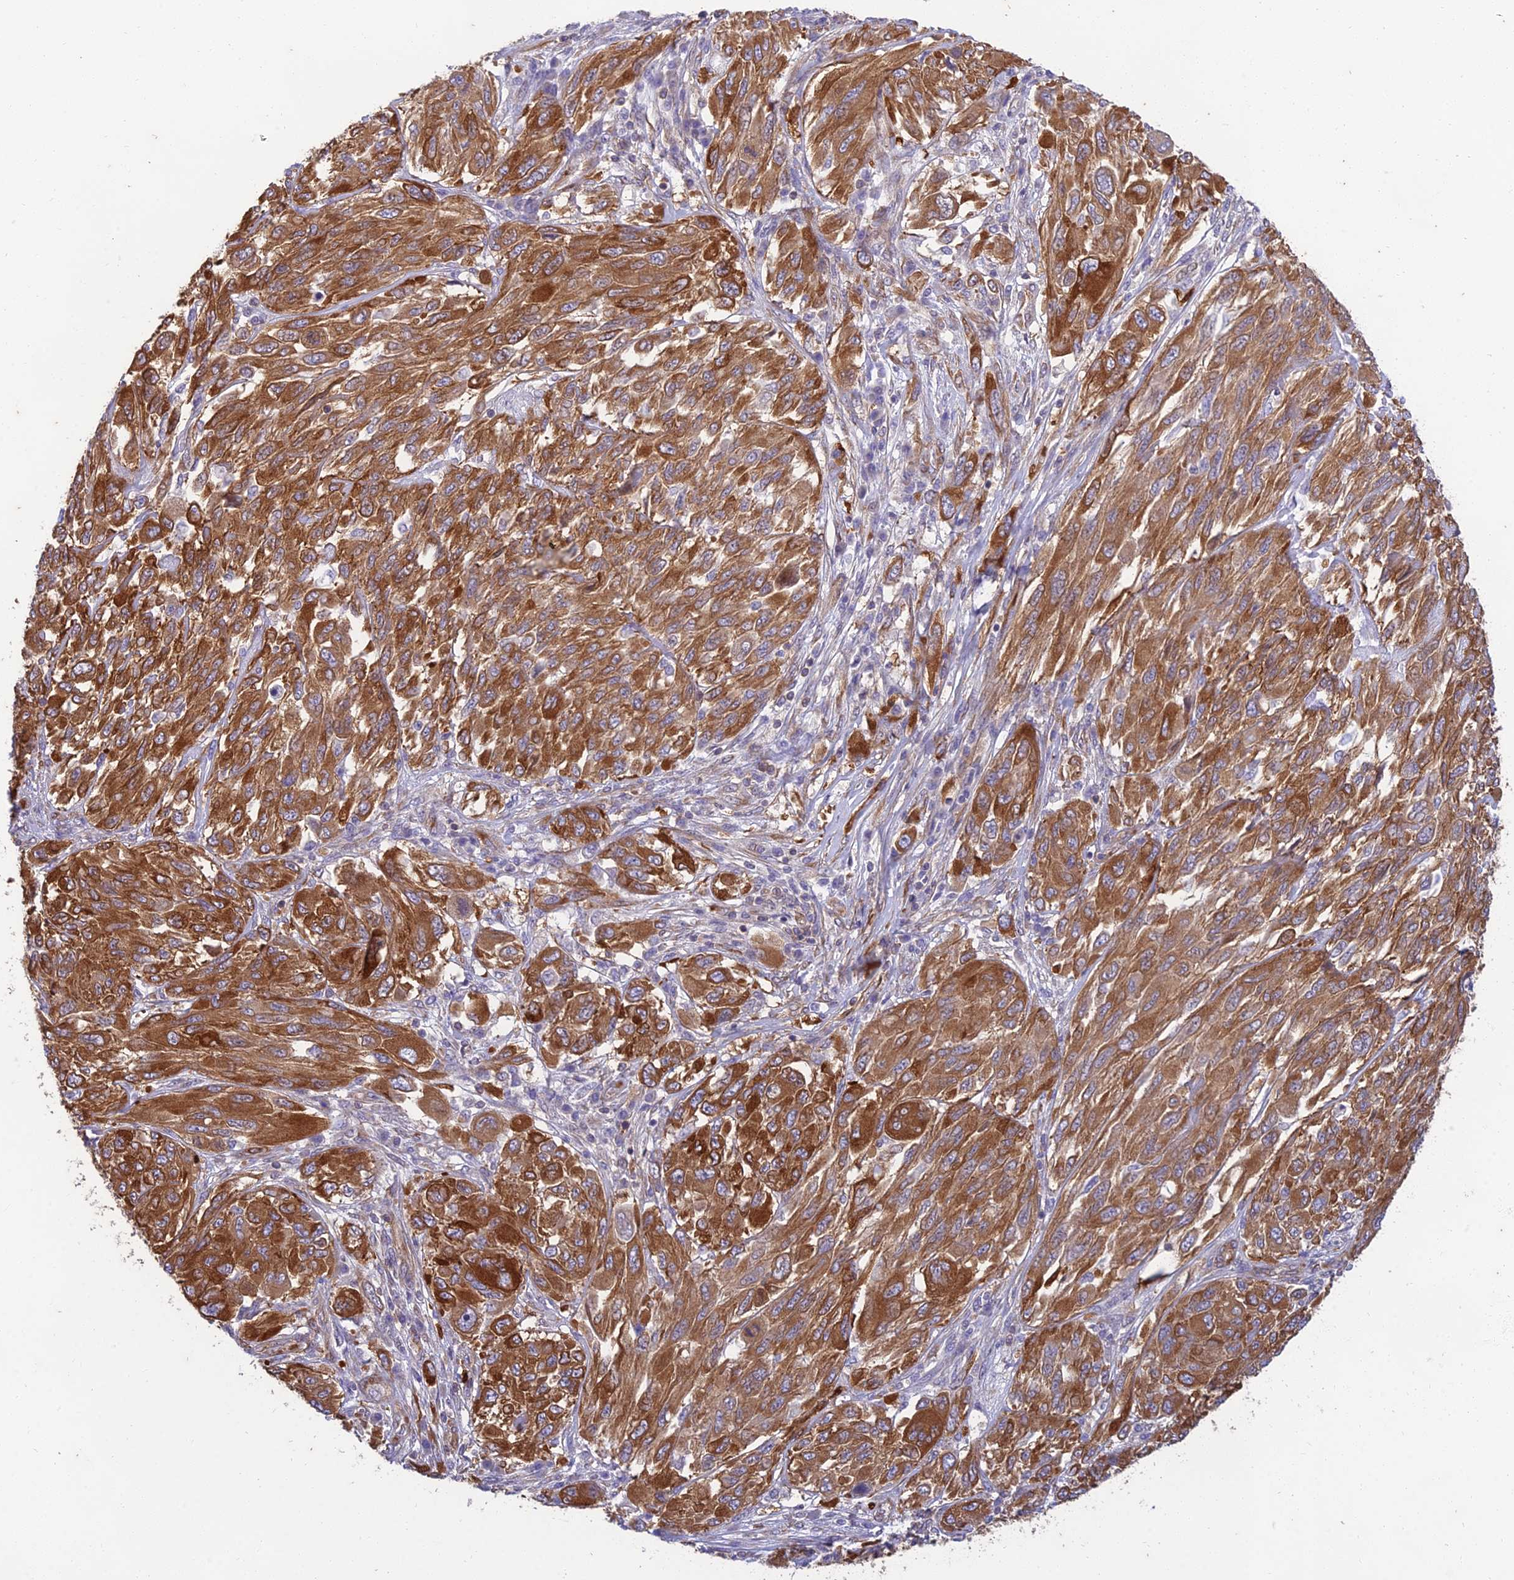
{"staining": {"intensity": "strong", "quantity": ">75%", "location": "cytoplasmic/membranous"}, "tissue": "melanoma", "cell_type": "Tumor cells", "image_type": "cancer", "snomed": [{"axis": "morphology", "description": "Malignant melanoma, NOS"}, {"axis": "topography", "description": "Skin"}], "caption": "Tumor cells show high levels of strong cytoplasmic/membranous positivity in approximately >75% of cells in malignant melanoma.", "gene": "PTCD2", "patient": {"sex": "female", "age": 91}}